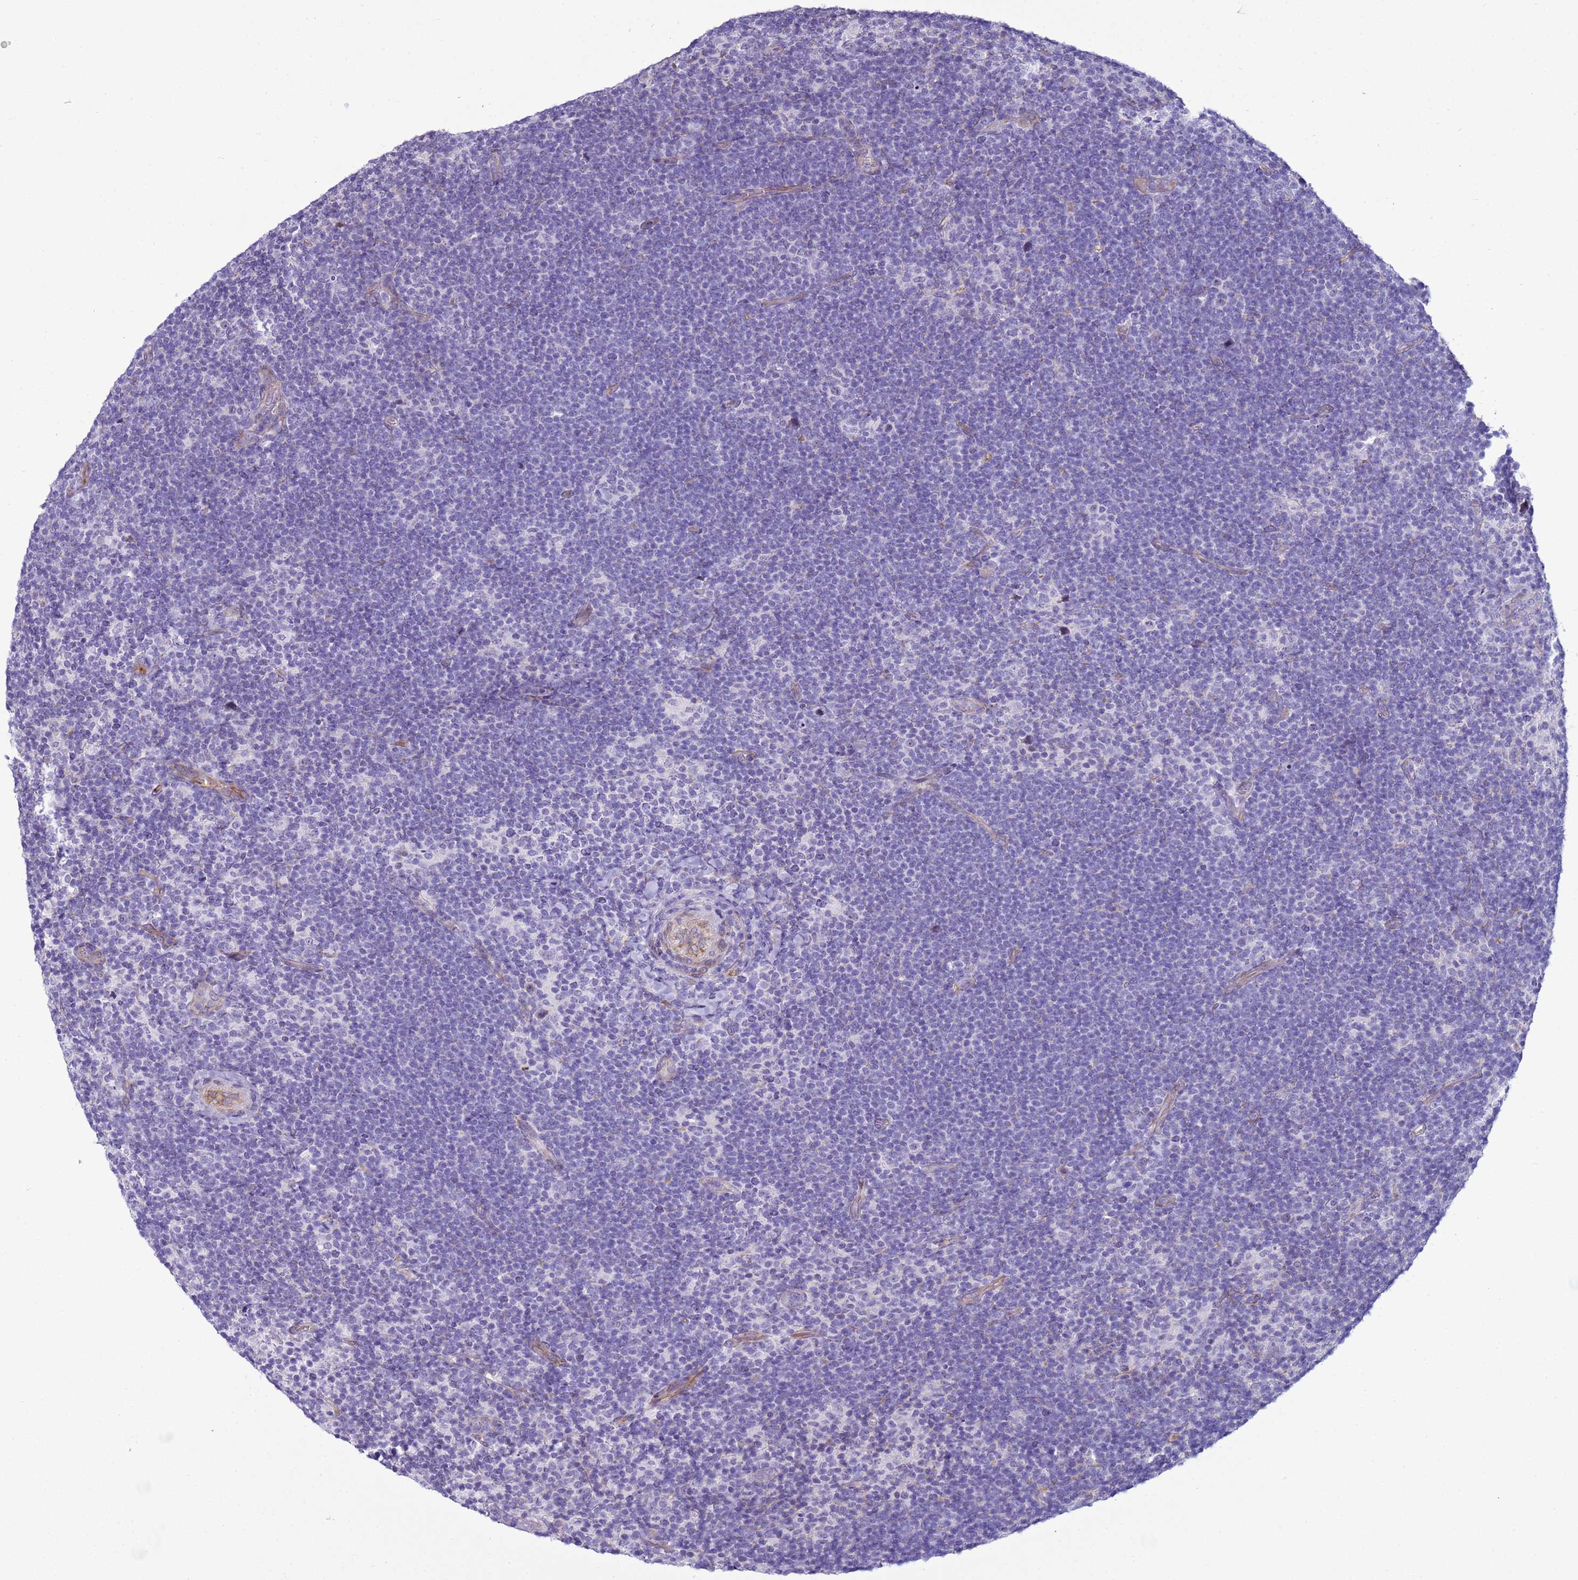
{"staining": {"intensity": "negative", "quantity": "none", "location": "none"}, "tissue": "lymphoma", "cell_type": "Tumor cells", "image_type": "cancer", "snomed": [{"axis": "morphology", "description": "Hodgkin's disease, NOS"}, {"axis": "topography", "description": "Lymph node"}], "caption": "Hodgkin's disease was stained to show a protein in brown. There is no significant expression in tumor cells.", "gene": "LRRC10B", "patient": {"sex": "female", "age": 57}}